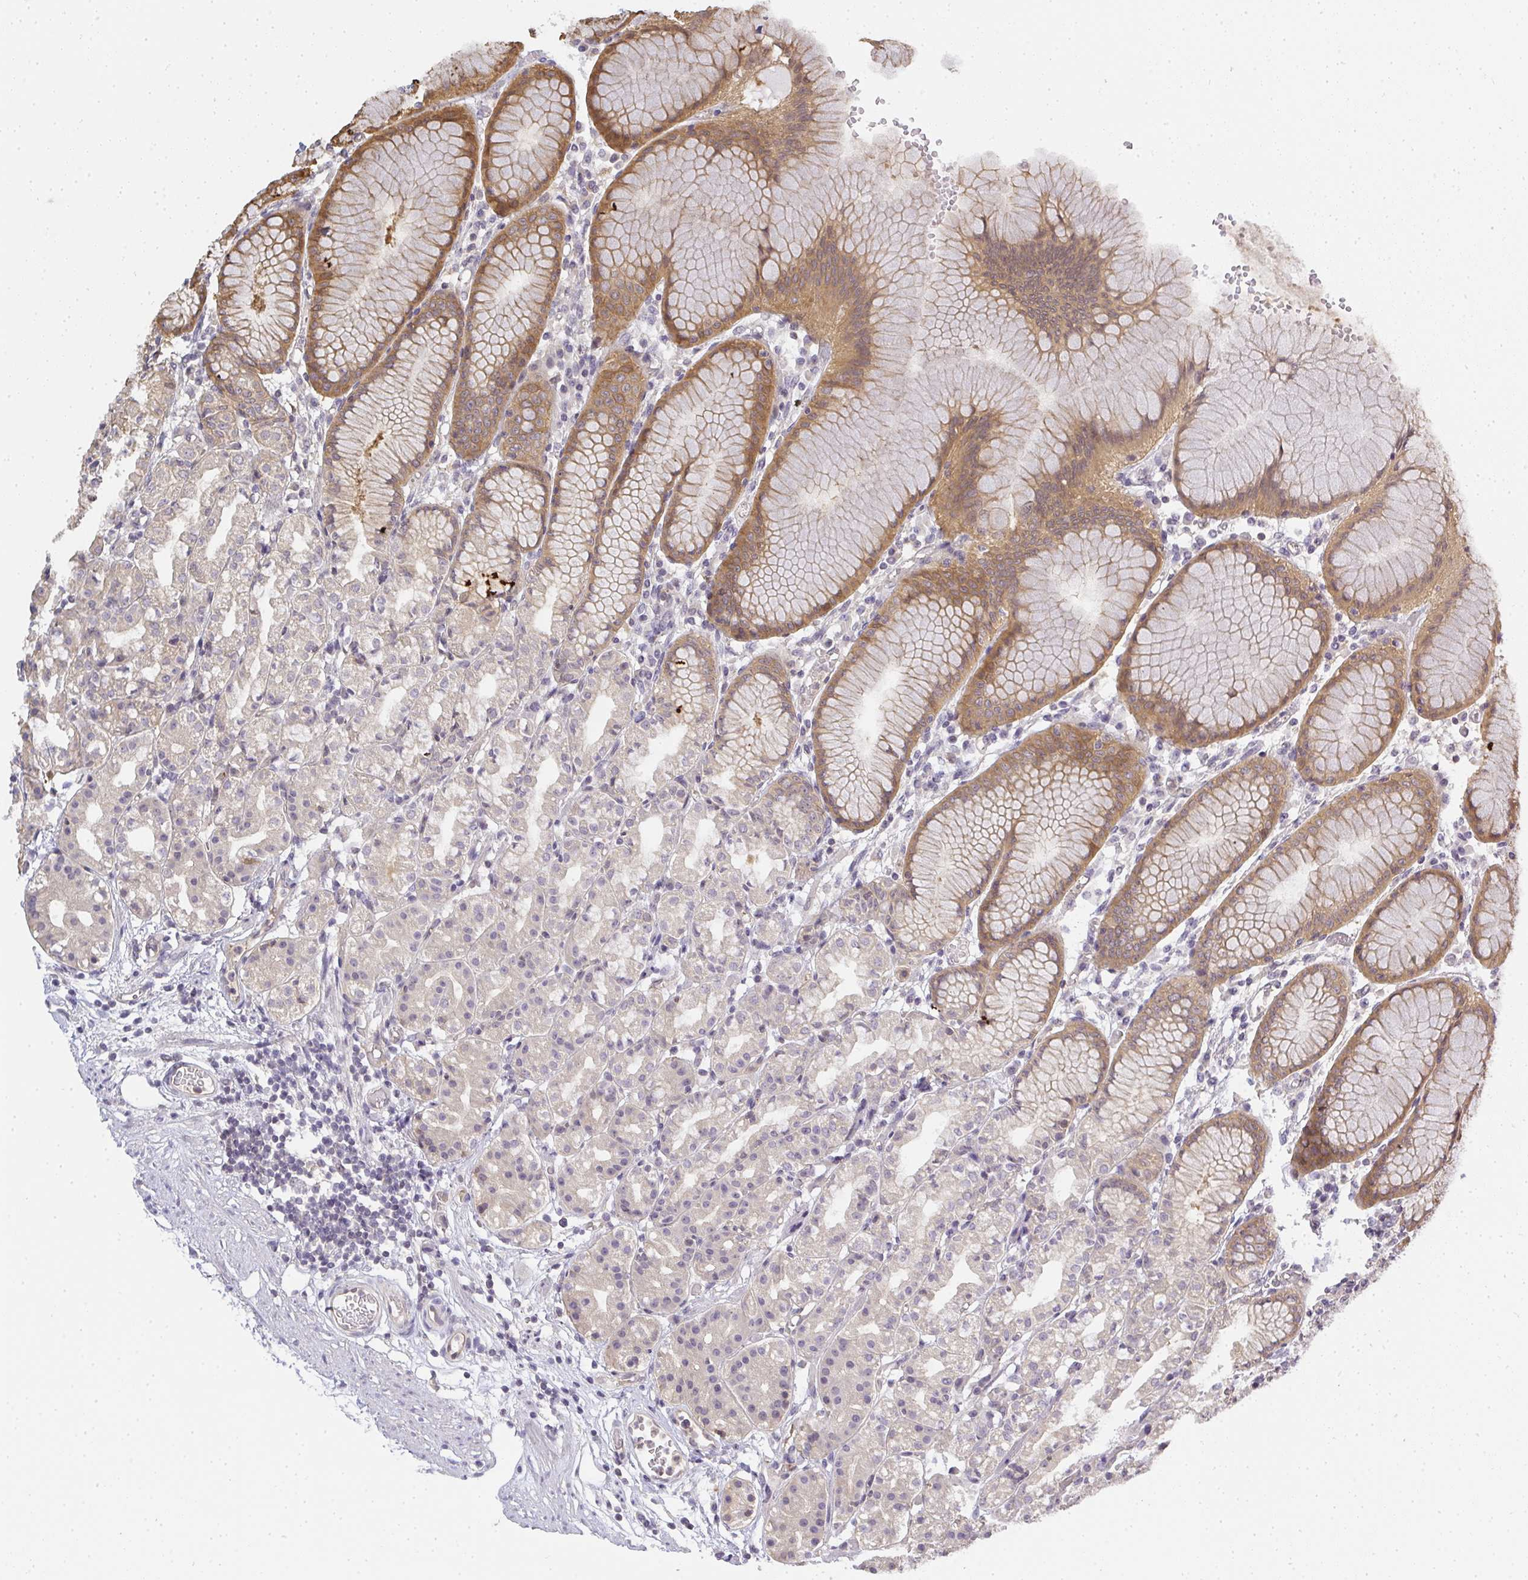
{"staining": {"intensity": "moderate", "quantity": "25%-75%", "location": "cytoplasmic/membranous"}, "tissue": "stomach", "cell_type": "Glandular cells", "image_type": "normal", "snomed": [{"axis": "morphology", "description": "Normal tissue, NOS"}, {"axis": "topography", "description": "Stomach"}], "caption": "DAB (3,3'-diaminobenzidine) immunohistochemical staining of normal stomach reveals moderate cytoplasmic/membranous protein staining in about 25%-75% of glandular cells. (Brightfield microscopy of DAB IHC at high magnification).", "gene": "GSDMB", "patient": {"sex": "female", "age": 57}}